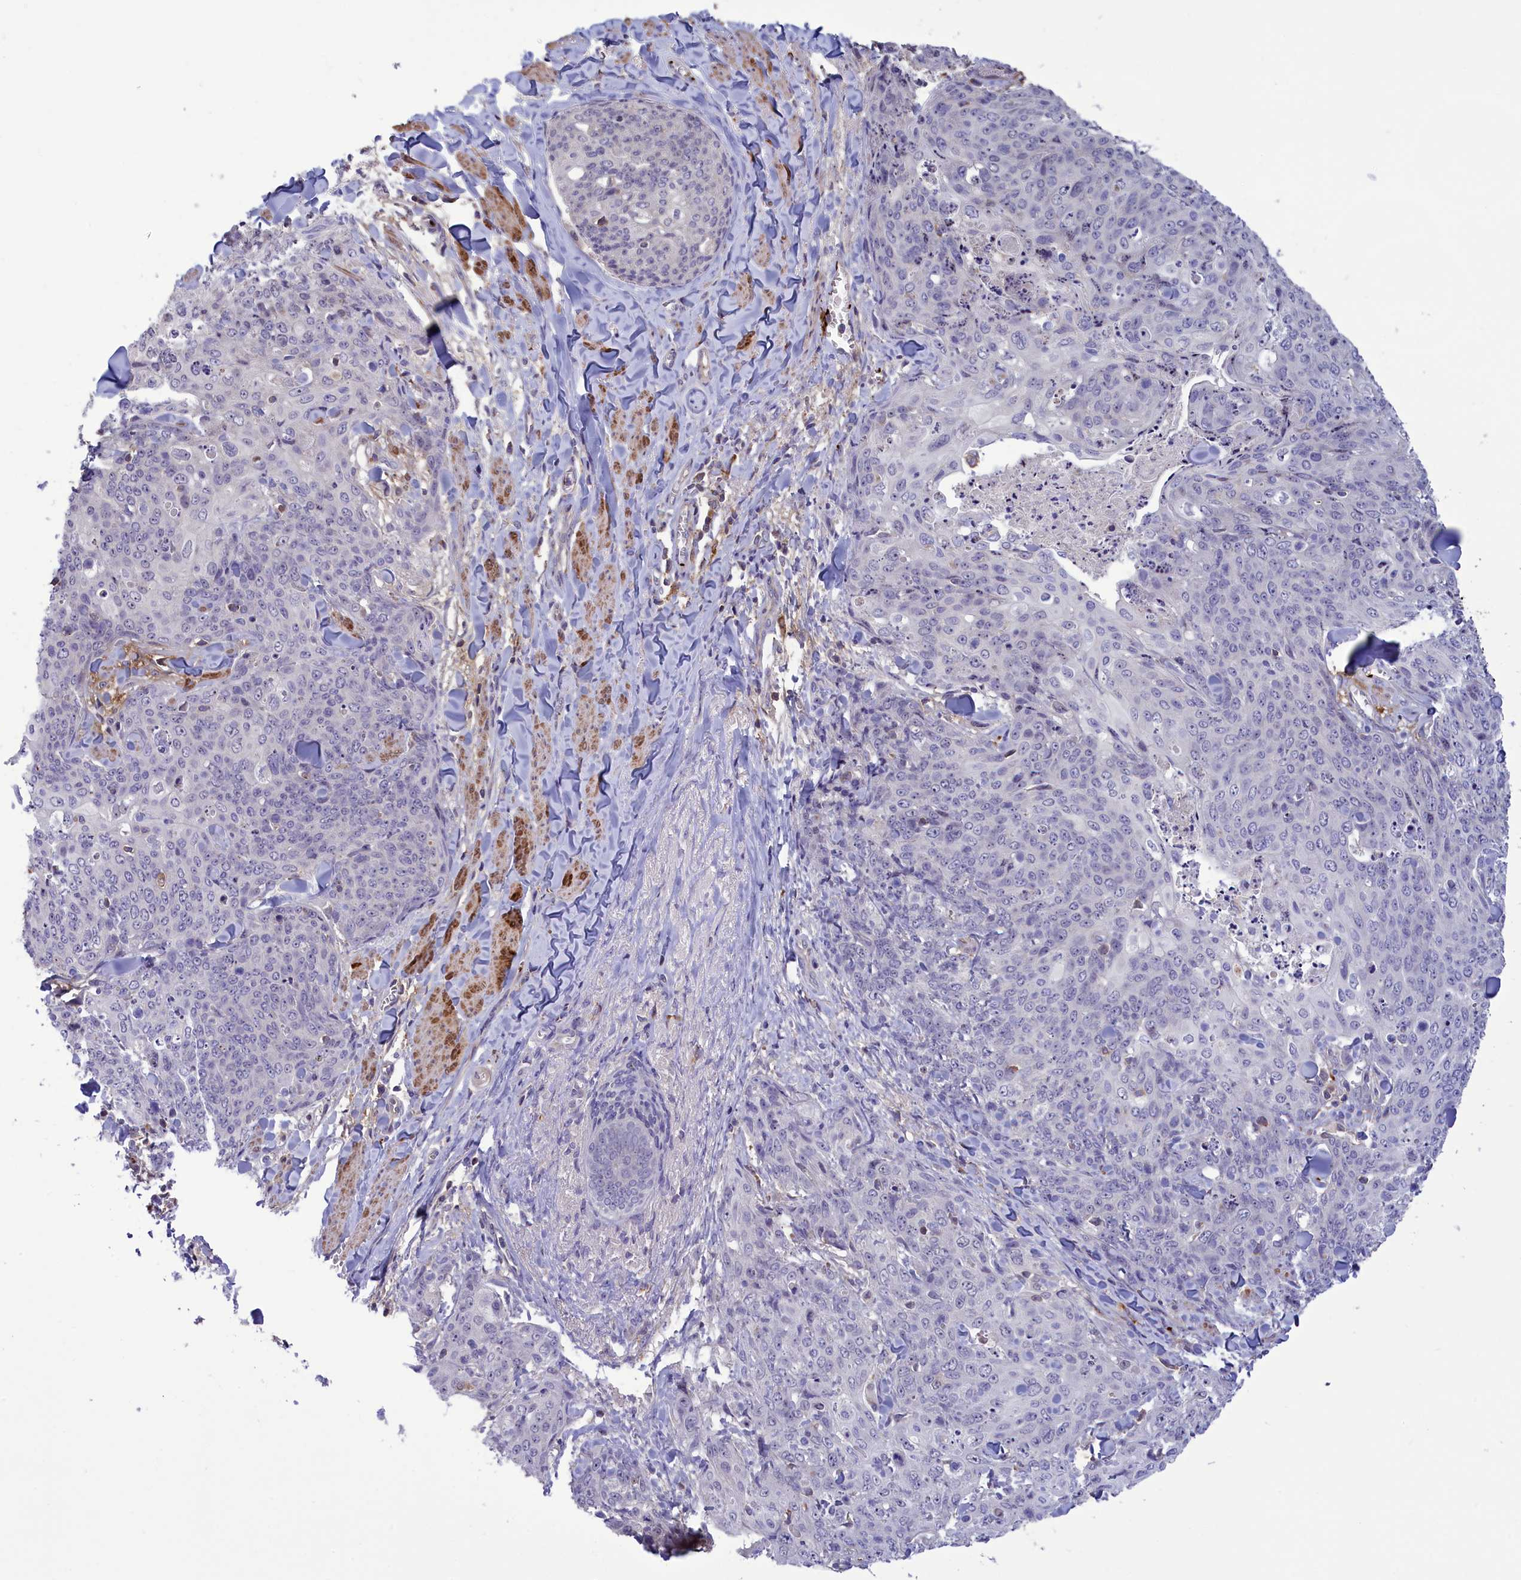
{"staining": {"intensity": "negative", "quantity": "none", "location": "none"}, "tissue": "skin cancer", "cell_type": "Tumor cells", "image_type": "cancer", "snomed": [{"axis": "morphology", "description": "Squamous cell carcinoma, NOS"}, {"axis": "topography", "description": "Skin"}, {"axis": "topography", "description": "Vulva"}], "caption": "The immunohistochemistry micrograph has no significant positivity in tumor cells of skin cancer tissue. Nuclei are stained in blue.", "gene": "HEATR3", "patient": {"sex": "female", "age": 85}}